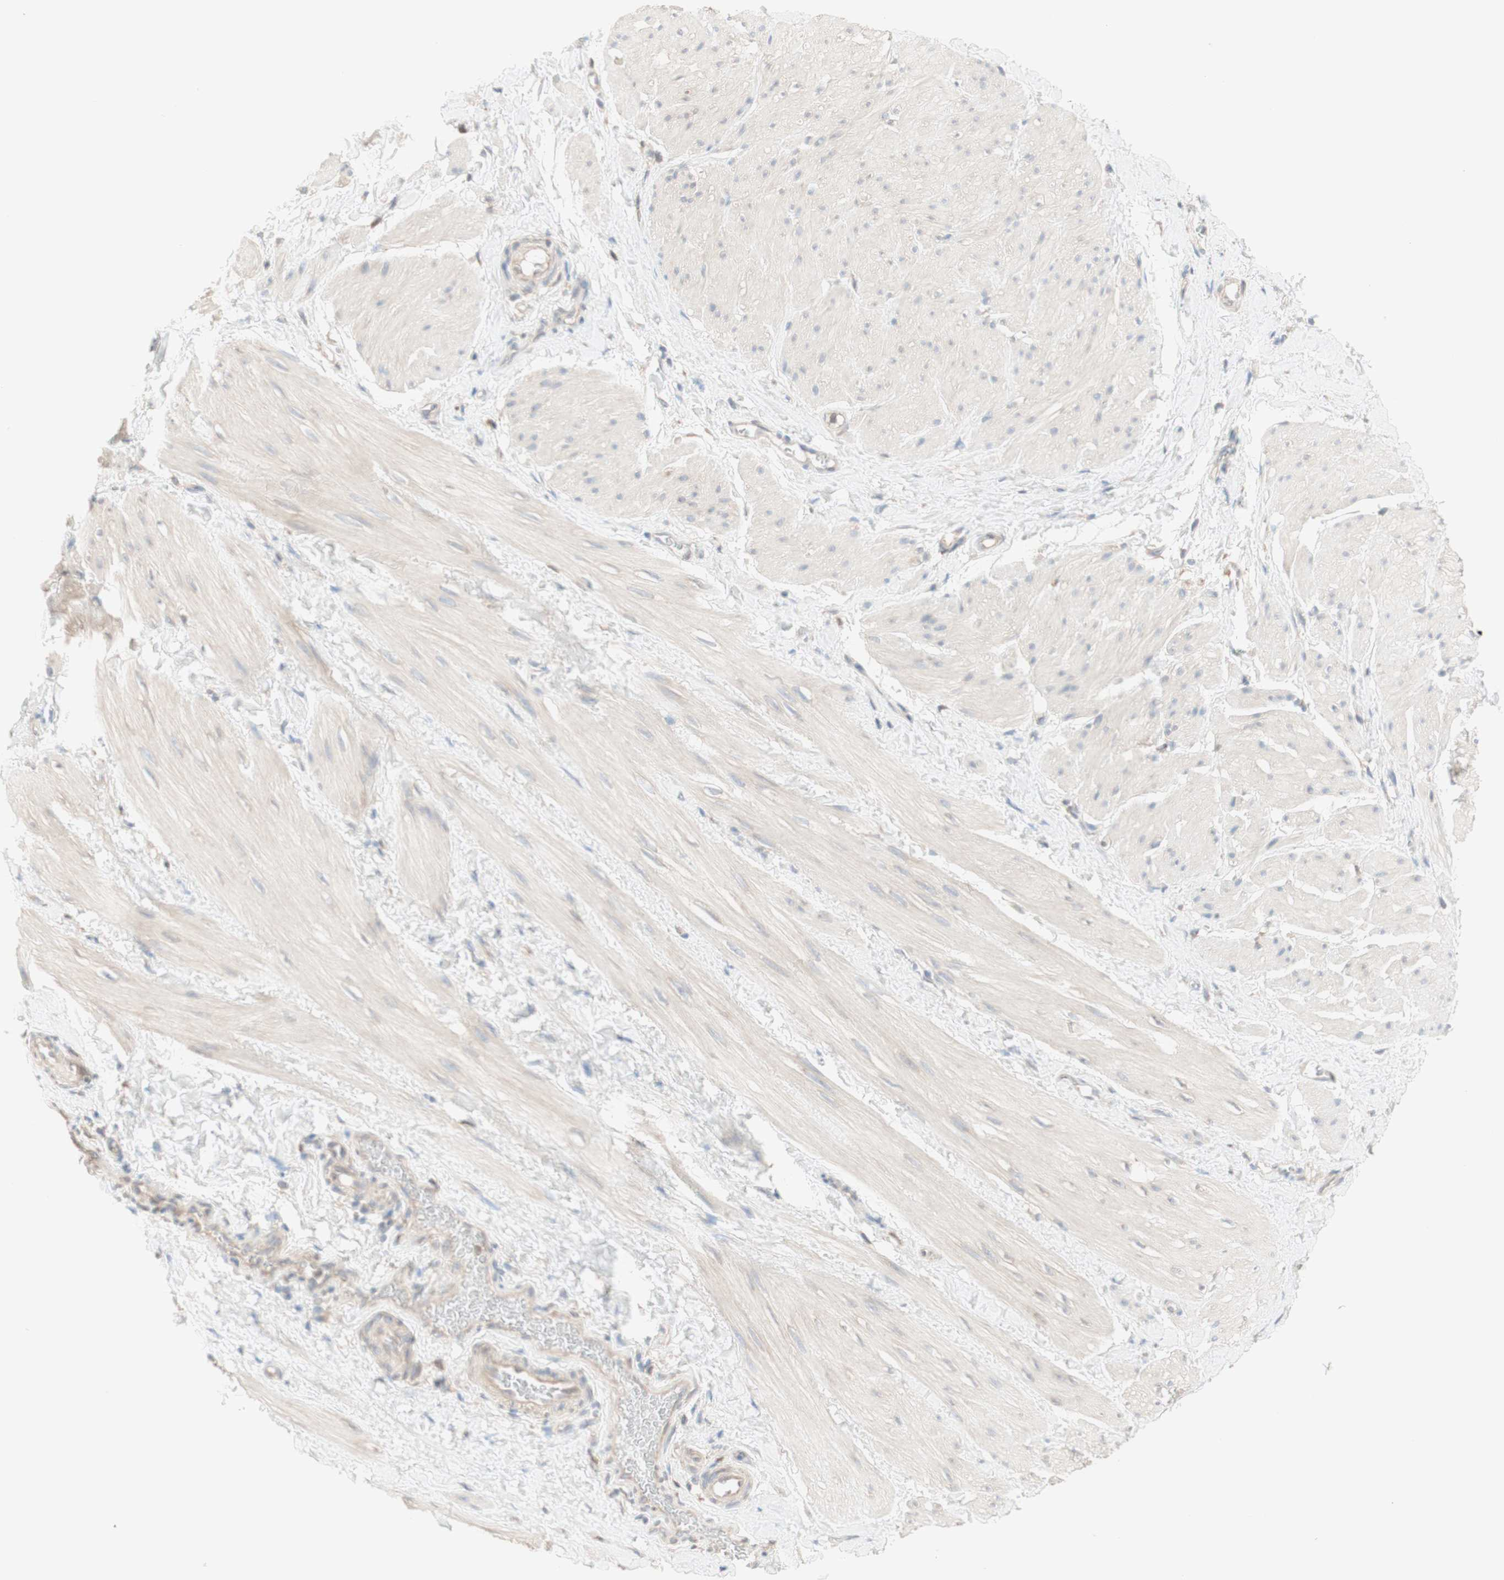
{"staining": {"intensity": "negative", "quantity": "none", "location": "none"}, "tissue": "smooth muscle", "cell_type": "Smooth muscle cells", "image_type": "normal", "snomed": [{"axis": "morphology", "description": "Normal tissue, NOS"}, {"axis": "topography", "description": "Smooth muscle"}], "caption": "Immunohistochemistry (IHC) image of benign smooth muscle: human smooth muscle stained with DAB shows no significant protein positivity in smooth muscle cells.", "gene": "COMT", "patient": {"sex": "male", "age": 16}}